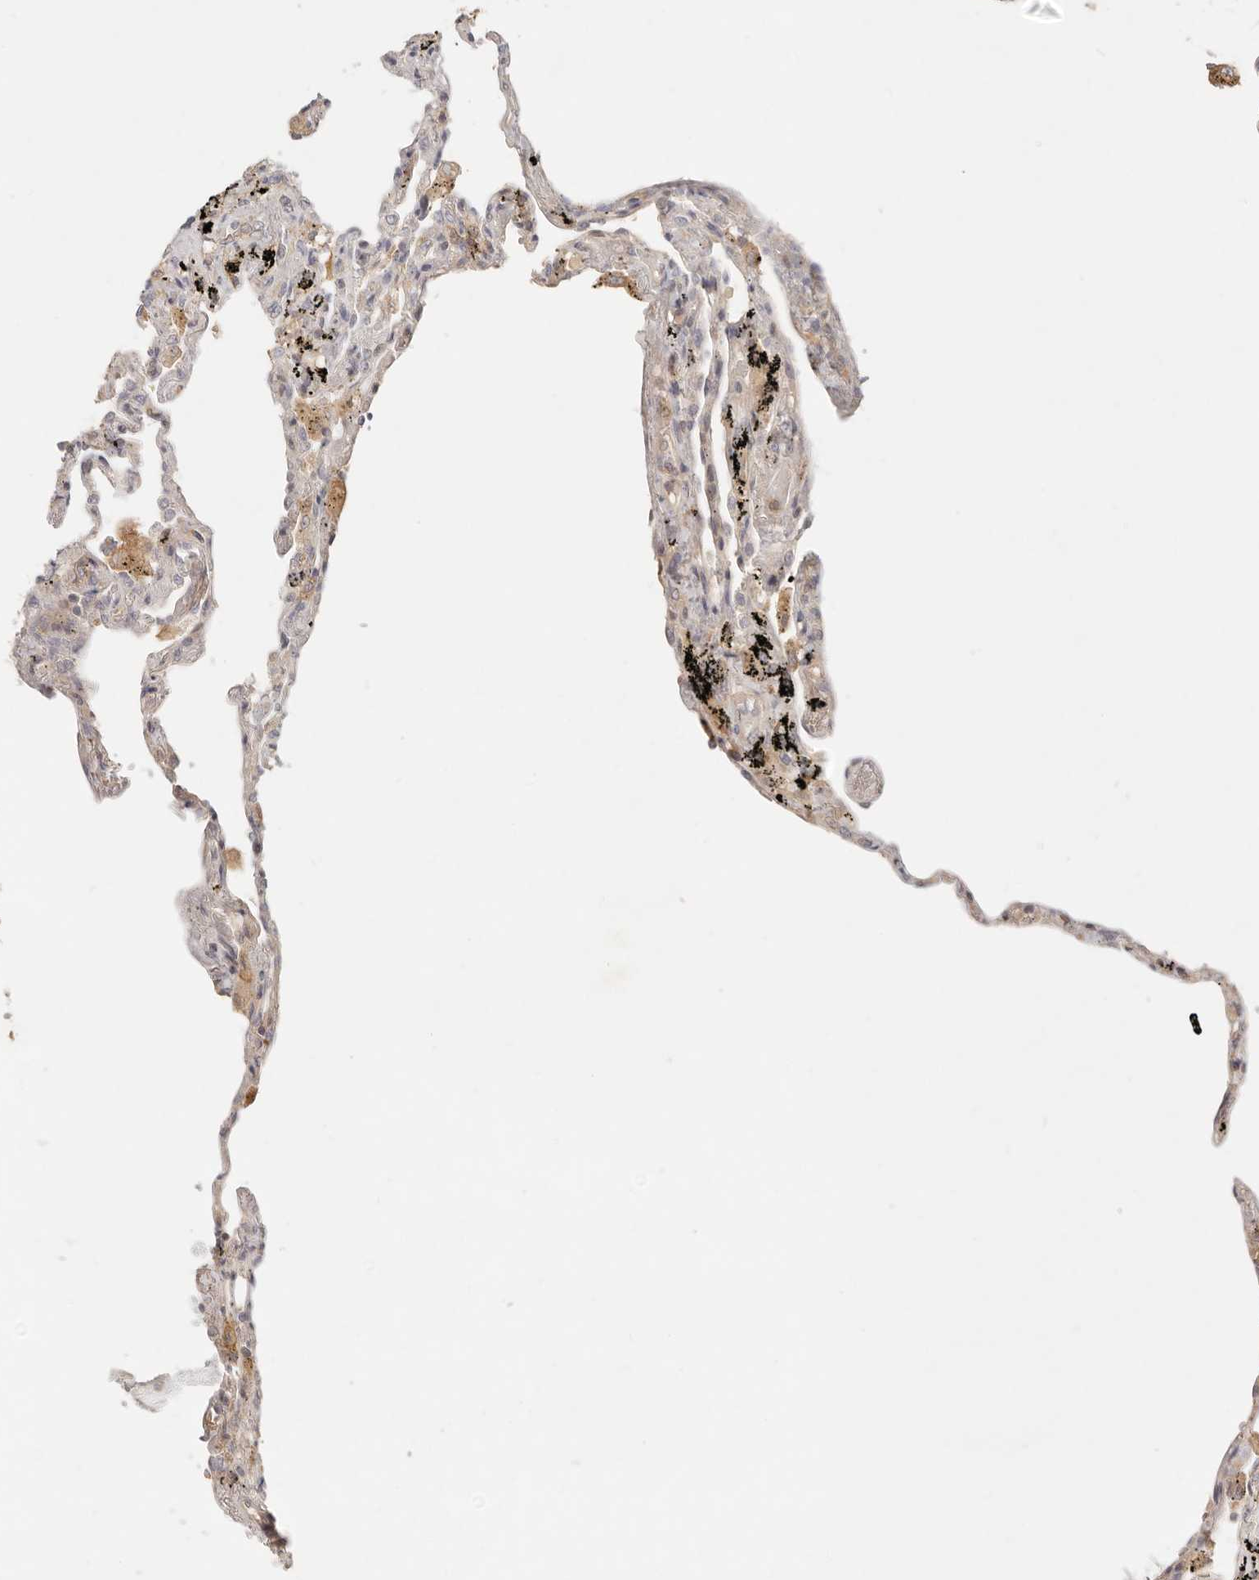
{"staining": {"intensity": "weak", "quantity": "<25%", "location": "cytoplasmic/membranous"}, "tissue": "lung", "cell_type": "Alveolar cells", "image_type": "normal", "snomed": [{"axis": "morphology", "description": "Normal tissue, NOS"}, {"axis": "topography", "description": "Lung"}], "caption": "The image reveals no staining of alveolar cells in unremarkable lung. (IHC, brightfield microscopy, high magnification).", "gene": "NECAP2", "patient": {"sex": "male", "age": 59}}